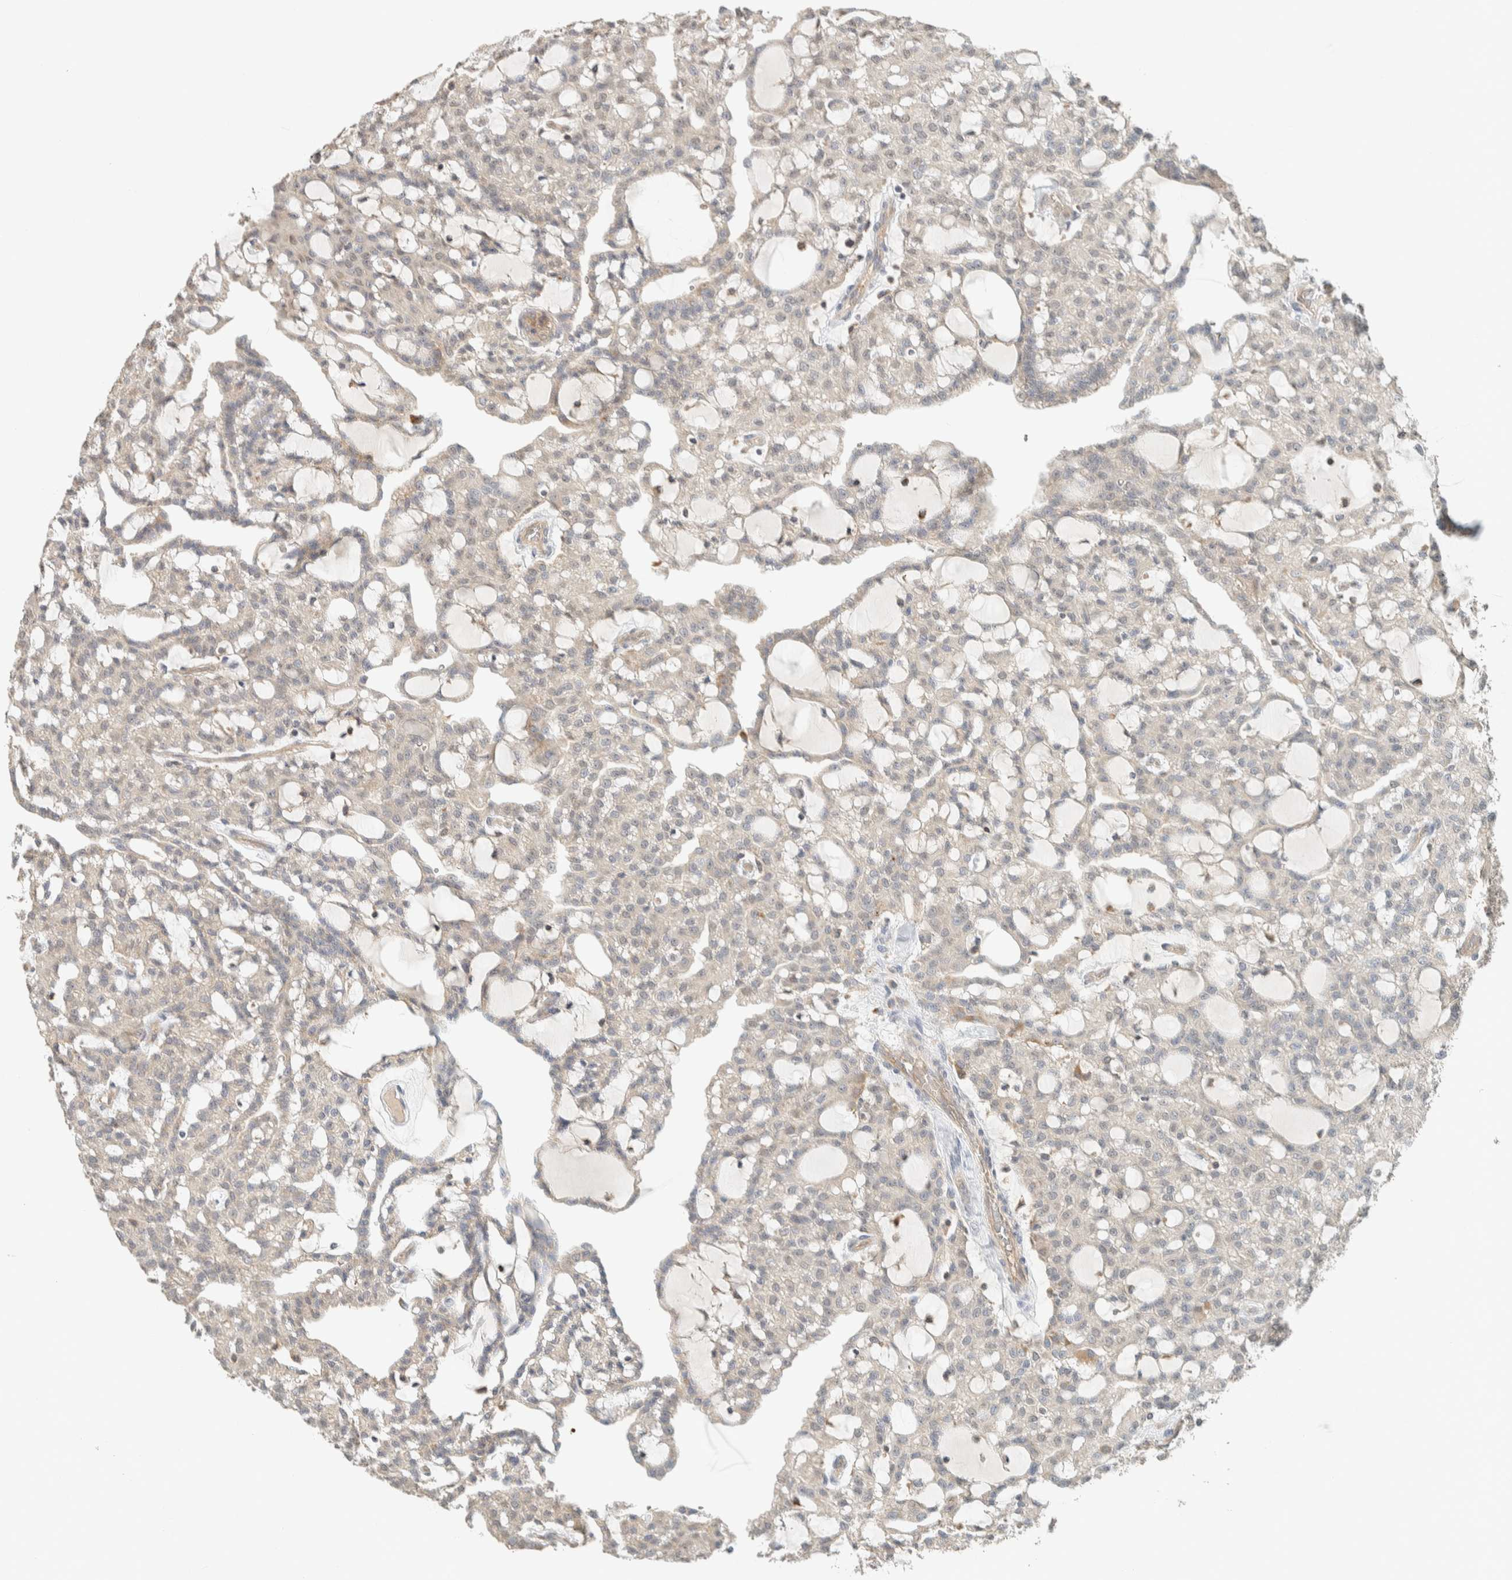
{"staining": {"intensity": "negative", "quantity": "none", "location": "none"}, "tissue": "renal cancer", "cell_type": "Tumor cells", "image_type": "cancer", "snomed": [{"axis": "morphology", "description": "Adenocarcinoma, NOS"}, {"axis": "topography", "description": "Kidney"}], "caption": "High magnification brightfield microscopy of renal cancer stained with DAB (brown) and counterstained with hematoxylin (blue): tumor cells show no significant positivity.", "gene": "PDE7B", "patient": {"sex": "male", "age": 63}}